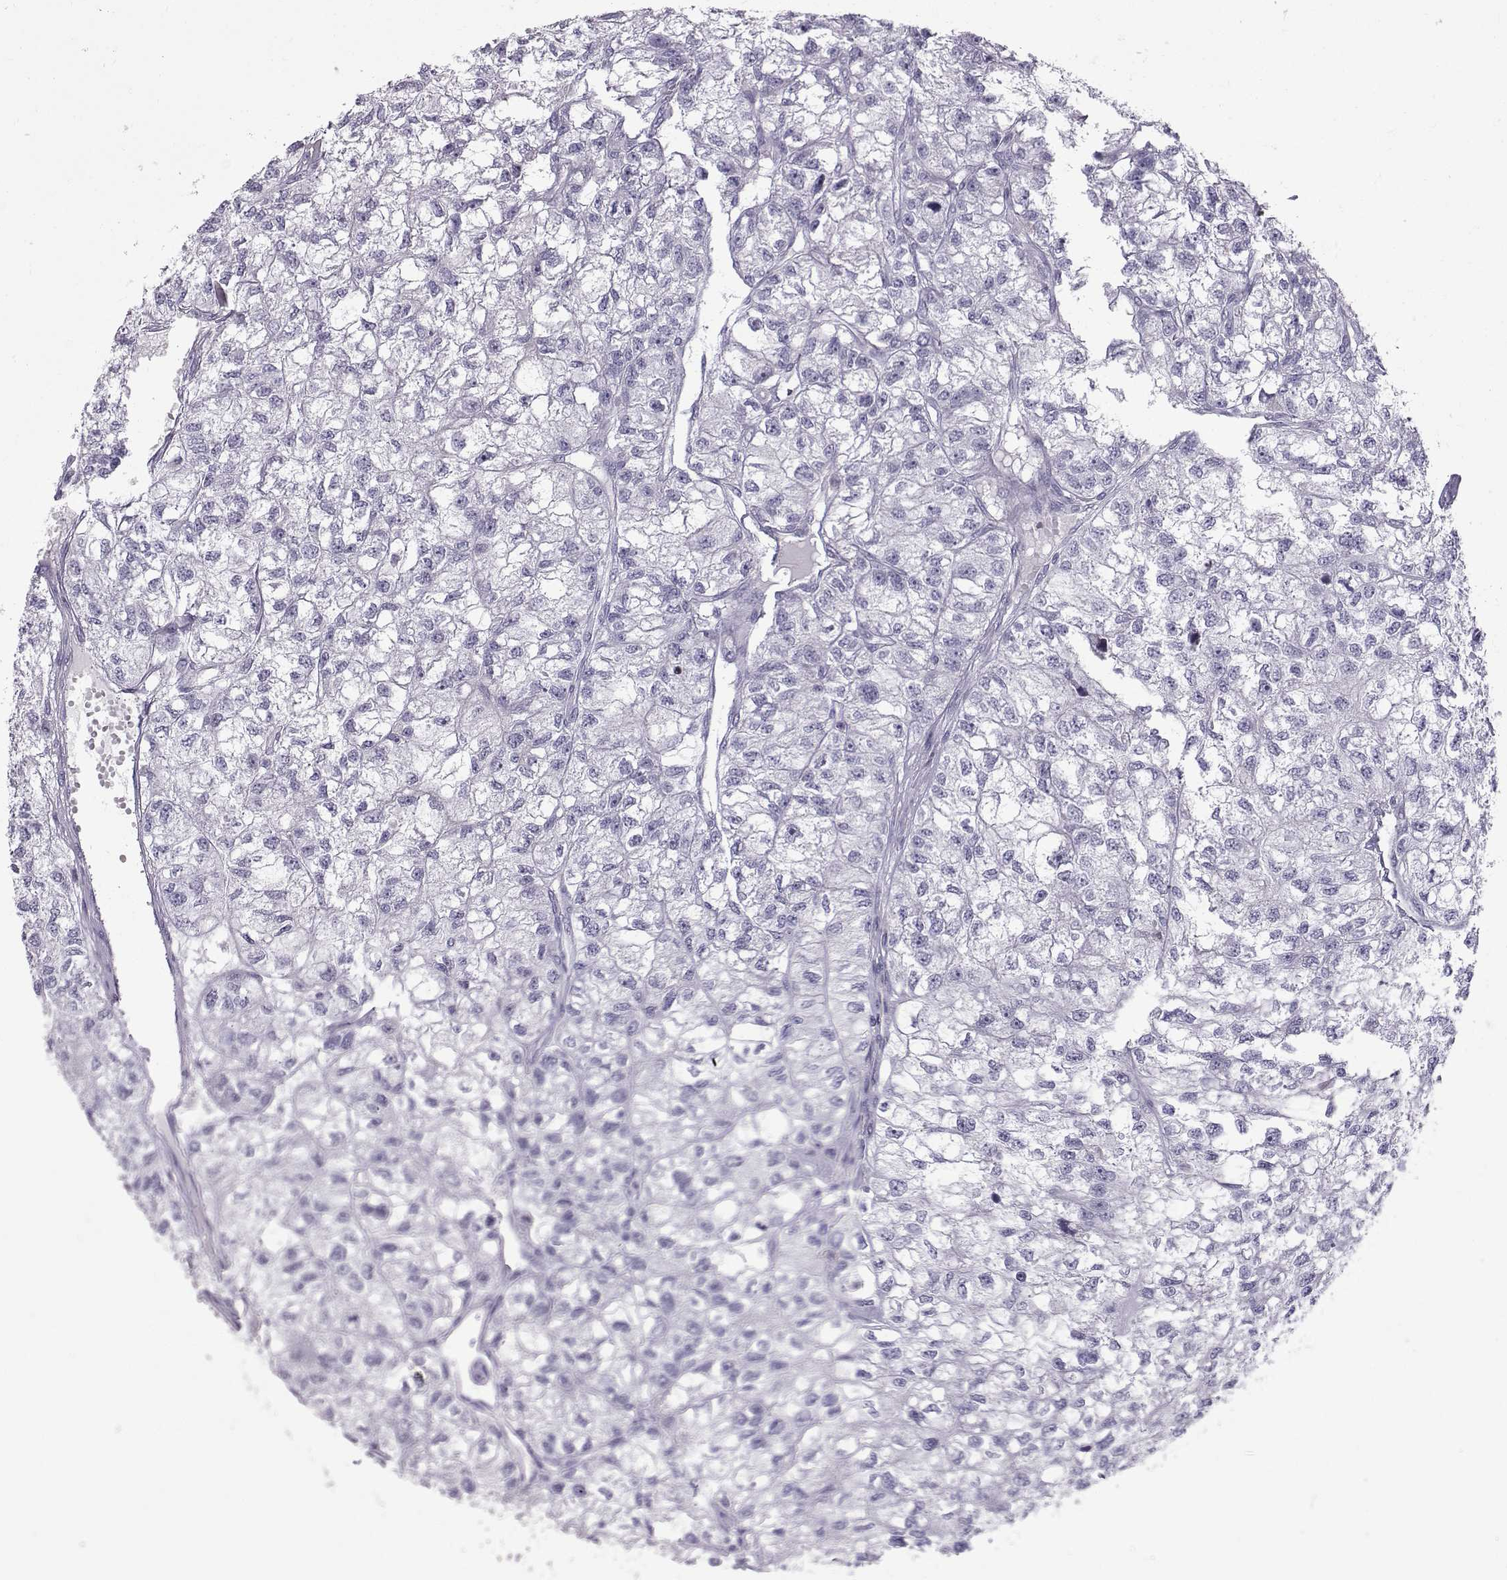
{"staining": {"intensity": "negative", "quantity": "none", "location": "none"}, "tissue": "renal cancer", "cell_type": "Tumor cells", "image_type": "cancer", "snomed": [{"axis": "morphology", "description": "Adenocarcinoma, NOS"}, {"axis": "topography", "description": "Kidney"}], "caption": "Tumor cells show no significant protein staining in renal cancer.", "gene": "DMRT3", "patient": {"sex": "male", "age": 56}}